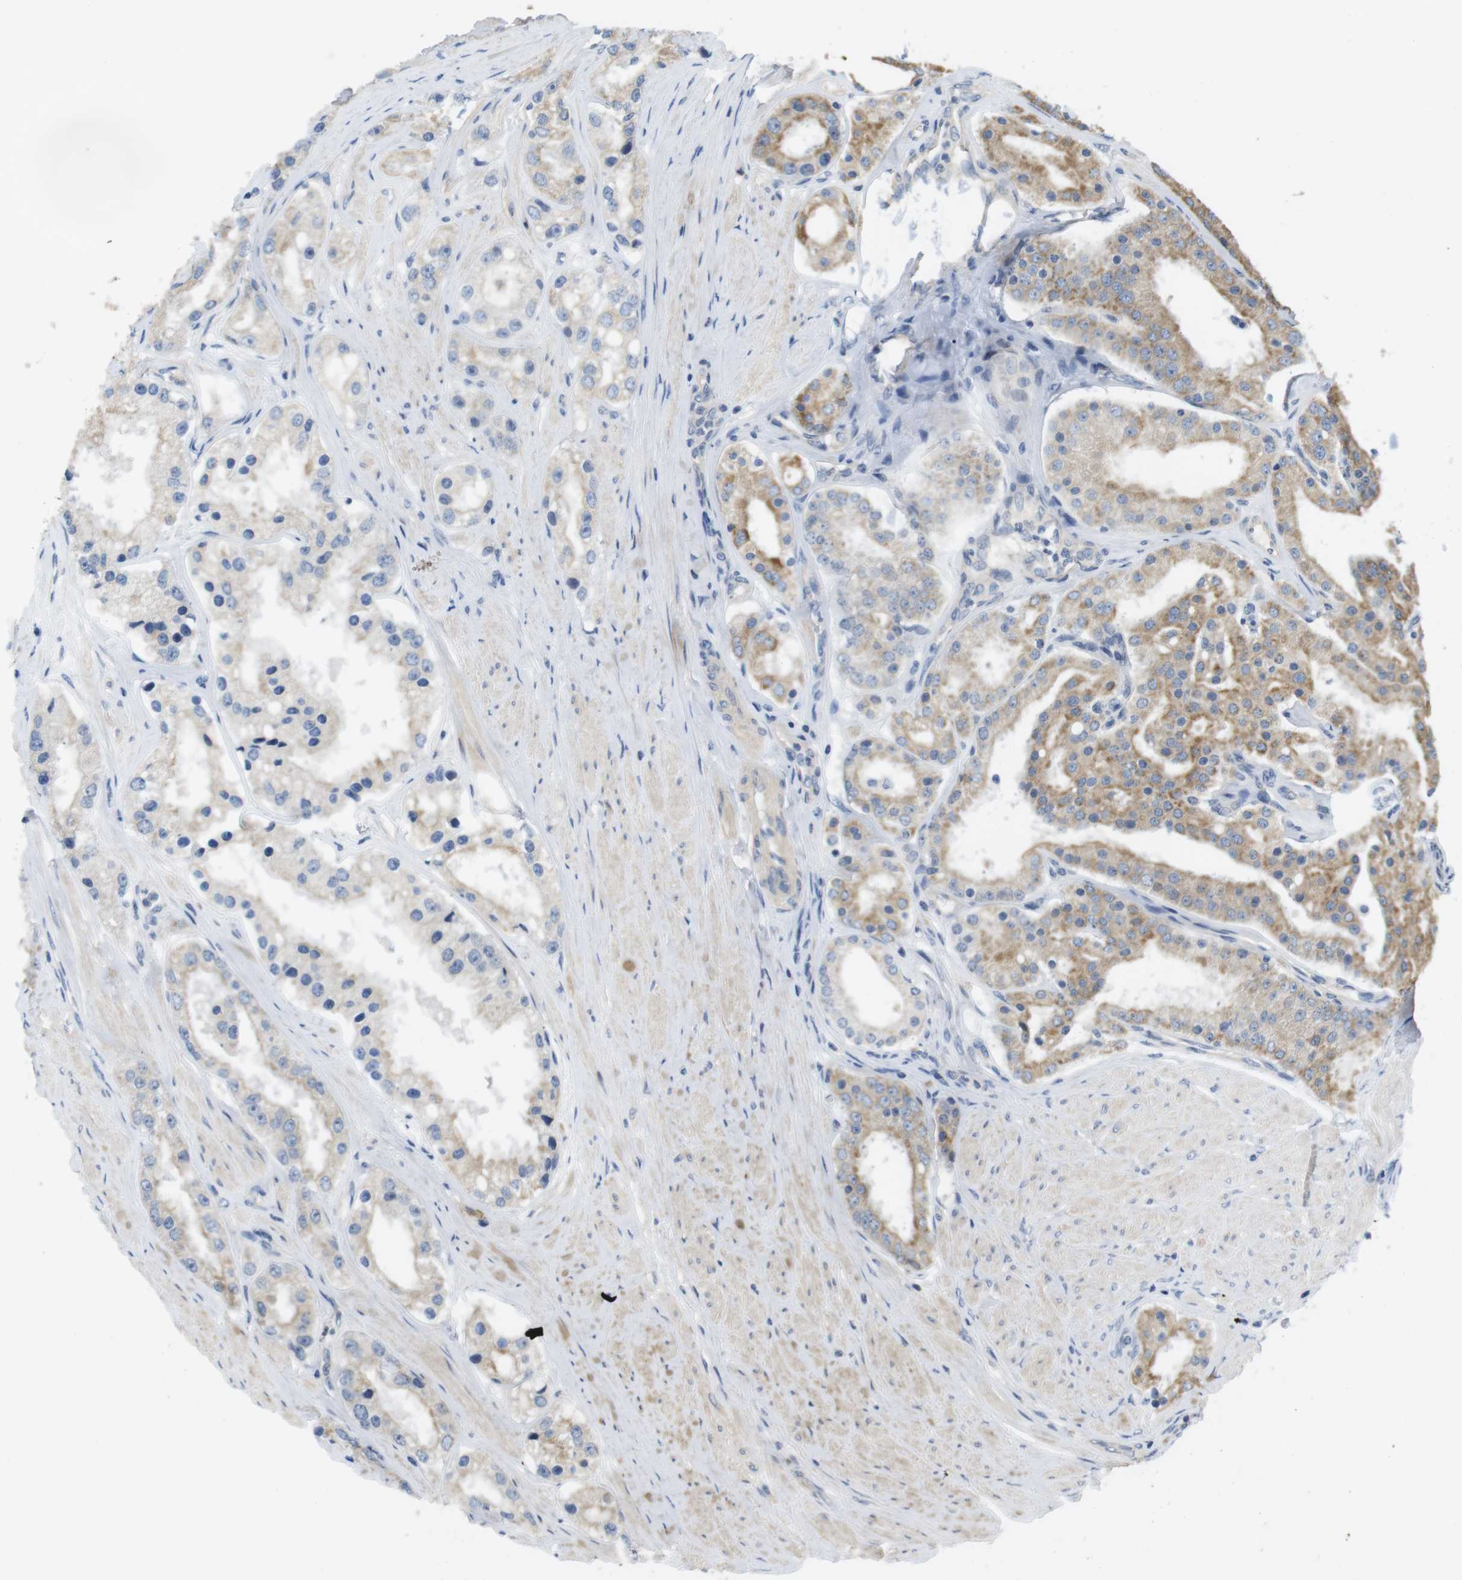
{"staining": {"intensity": "weak", "quantity": "25%-75%", "location": "cytoplasmic/membranous"}, "tissue": "prostate cancer", "cell_type": "Tumor cells", "image_type": "cancer", "snomed": [{"axis": "morphology", "description": "Adenocarcinoma, Low grade"}, {"axis": "topography", "description": "Prostate"}], "caption": "Immunohistochemical staining of human prostate adenocarcinoma (low-grade) shows low levels of weak cytoplasmic/membranous protein positivity in about 25%-75% of tumor cells. (IHC, brightfield microscopy, high magnification).", "gene": "ADGRL3", "patient": {"sex": "male", "age": 63}}